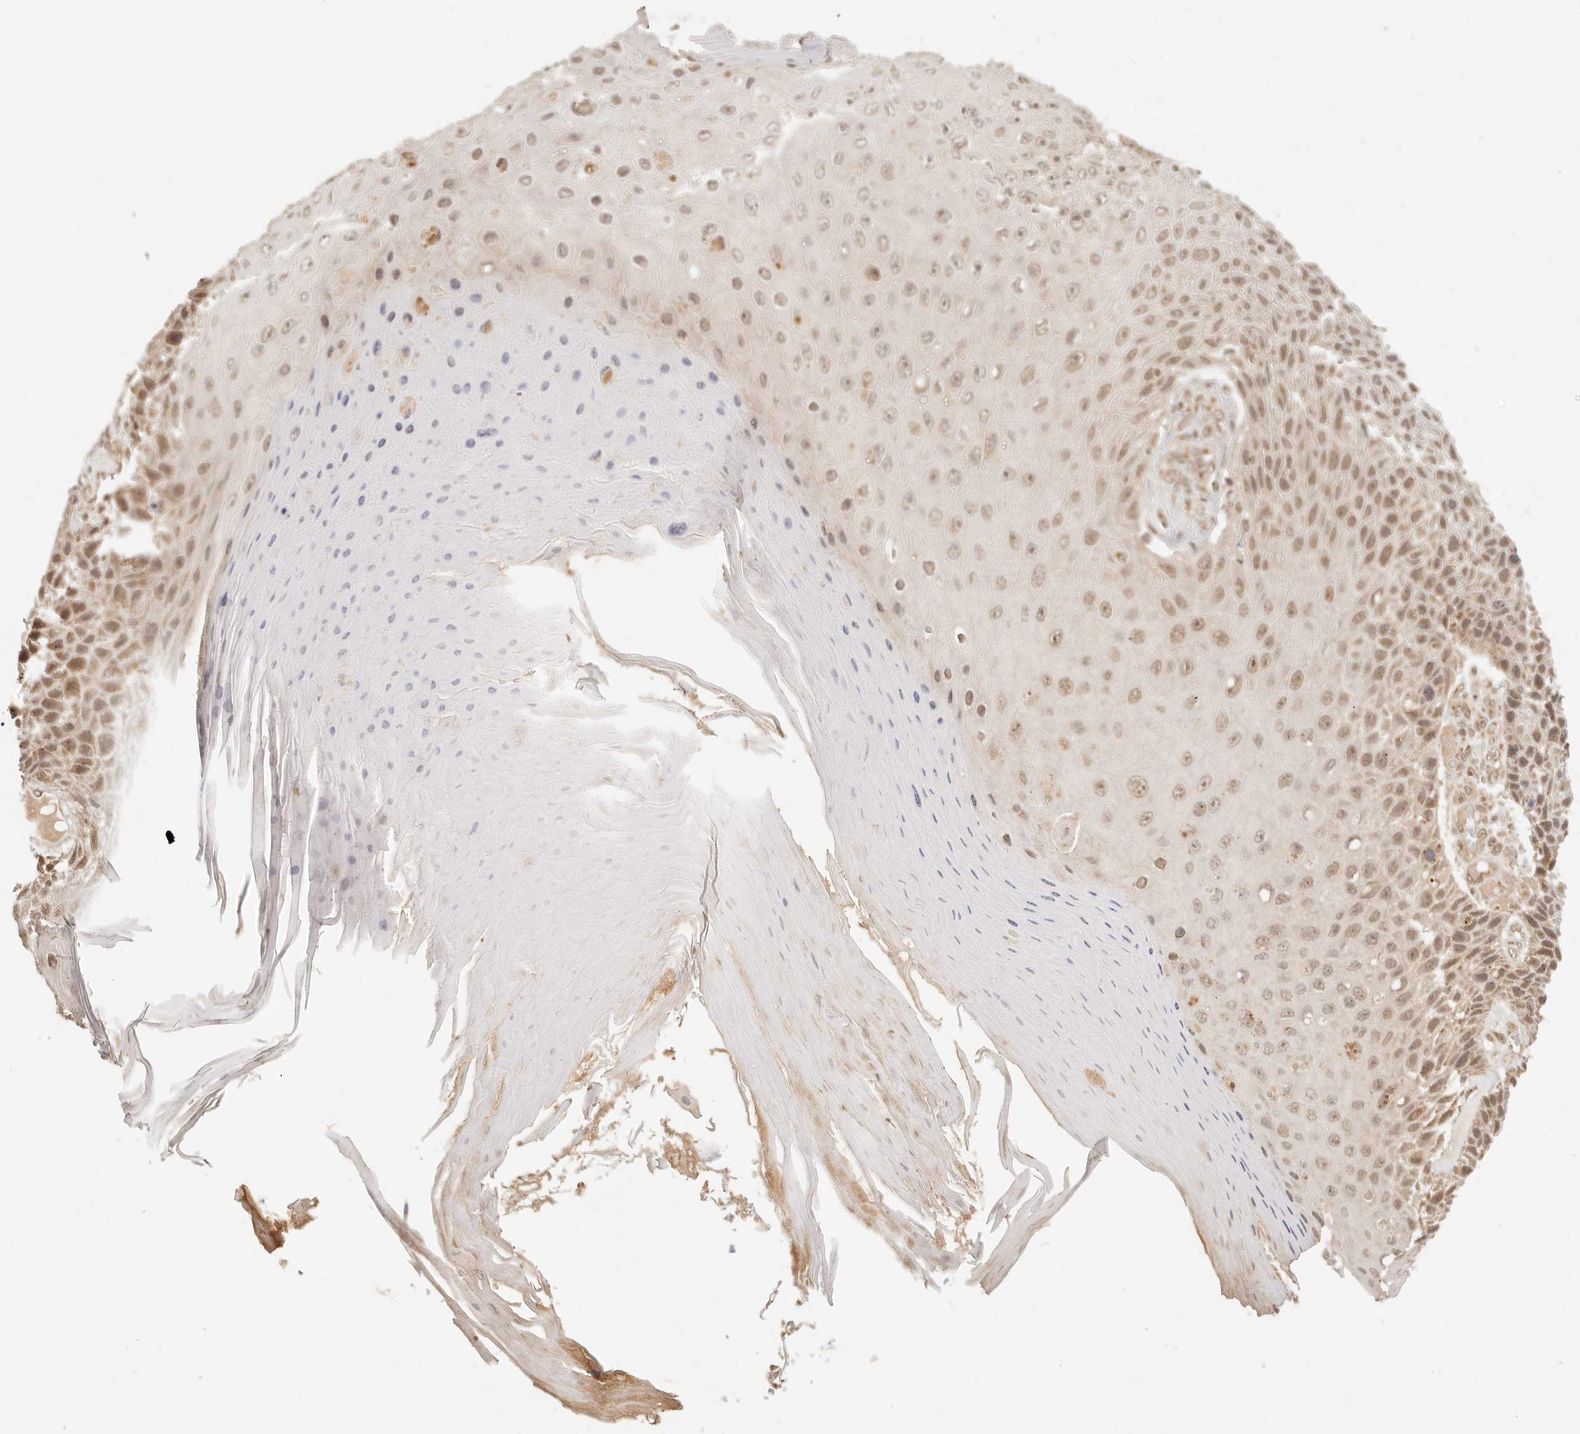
{"staining": {"intensity": "moderate", "quantity": ">75%", "location": "nuclear"}, "tissue": "skin cancer", "cell_type": "Tumor cells", "image_type": "cancer", "snomed": [{"axis": "morphology", "description": "Squamous cell carcinoma, NOS"}, {"axis": "topography", "description": "Skin"}], "caption": "A high-resolution photomicrograph shows immunohistochemistry staining of skin cancer, which exhibits moderate nuclear positivity in approximately >75% of tumor cells.", "gene": "INTS11", "patient": {"sex": "female", "age": 88}}